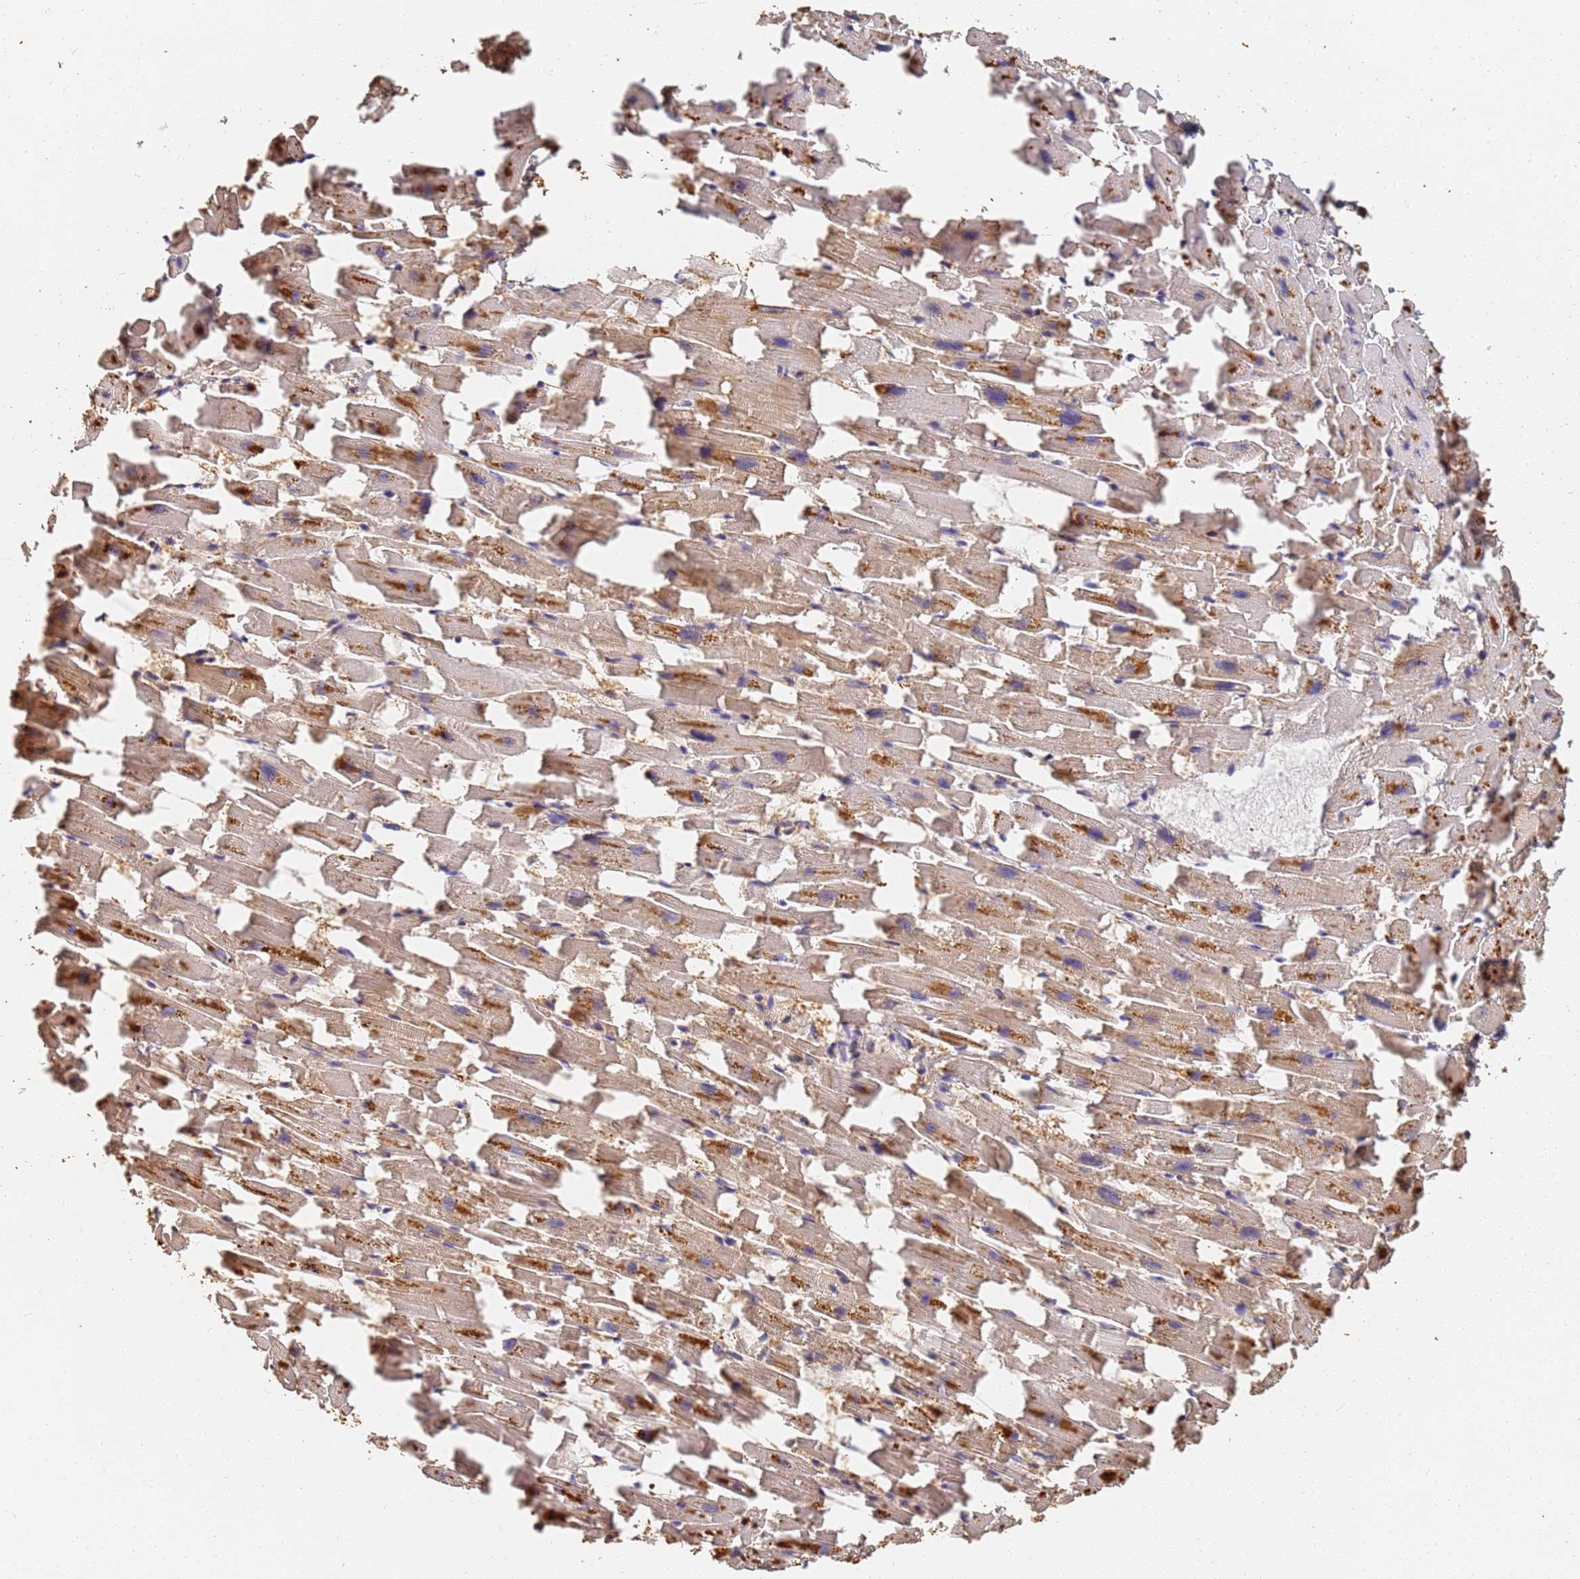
{"staining": {"intensity": "moderate", "quantity": "25%-75%", "location": "cytoplasmic/membranous"}, "tissue": "heart muscle", "cell_type": "Cardiomyocytes", "image_type": "normal", "snomed": [{"axis": "morphology", "description": "Normal tissue, NOS"}, {"axis": "topography", "description": "Heart"}], "caption": "The histopathology image reveals staining of benign heart muscle, revealing moderate cytoplasmic/membranous protein positivity (brown color) within cardiomyocytes. (brown staining indicates protein expression, while blue staining denotes nuclei).", "gene": "JAK2", "patient": {"sex": "female", "age": 64}}